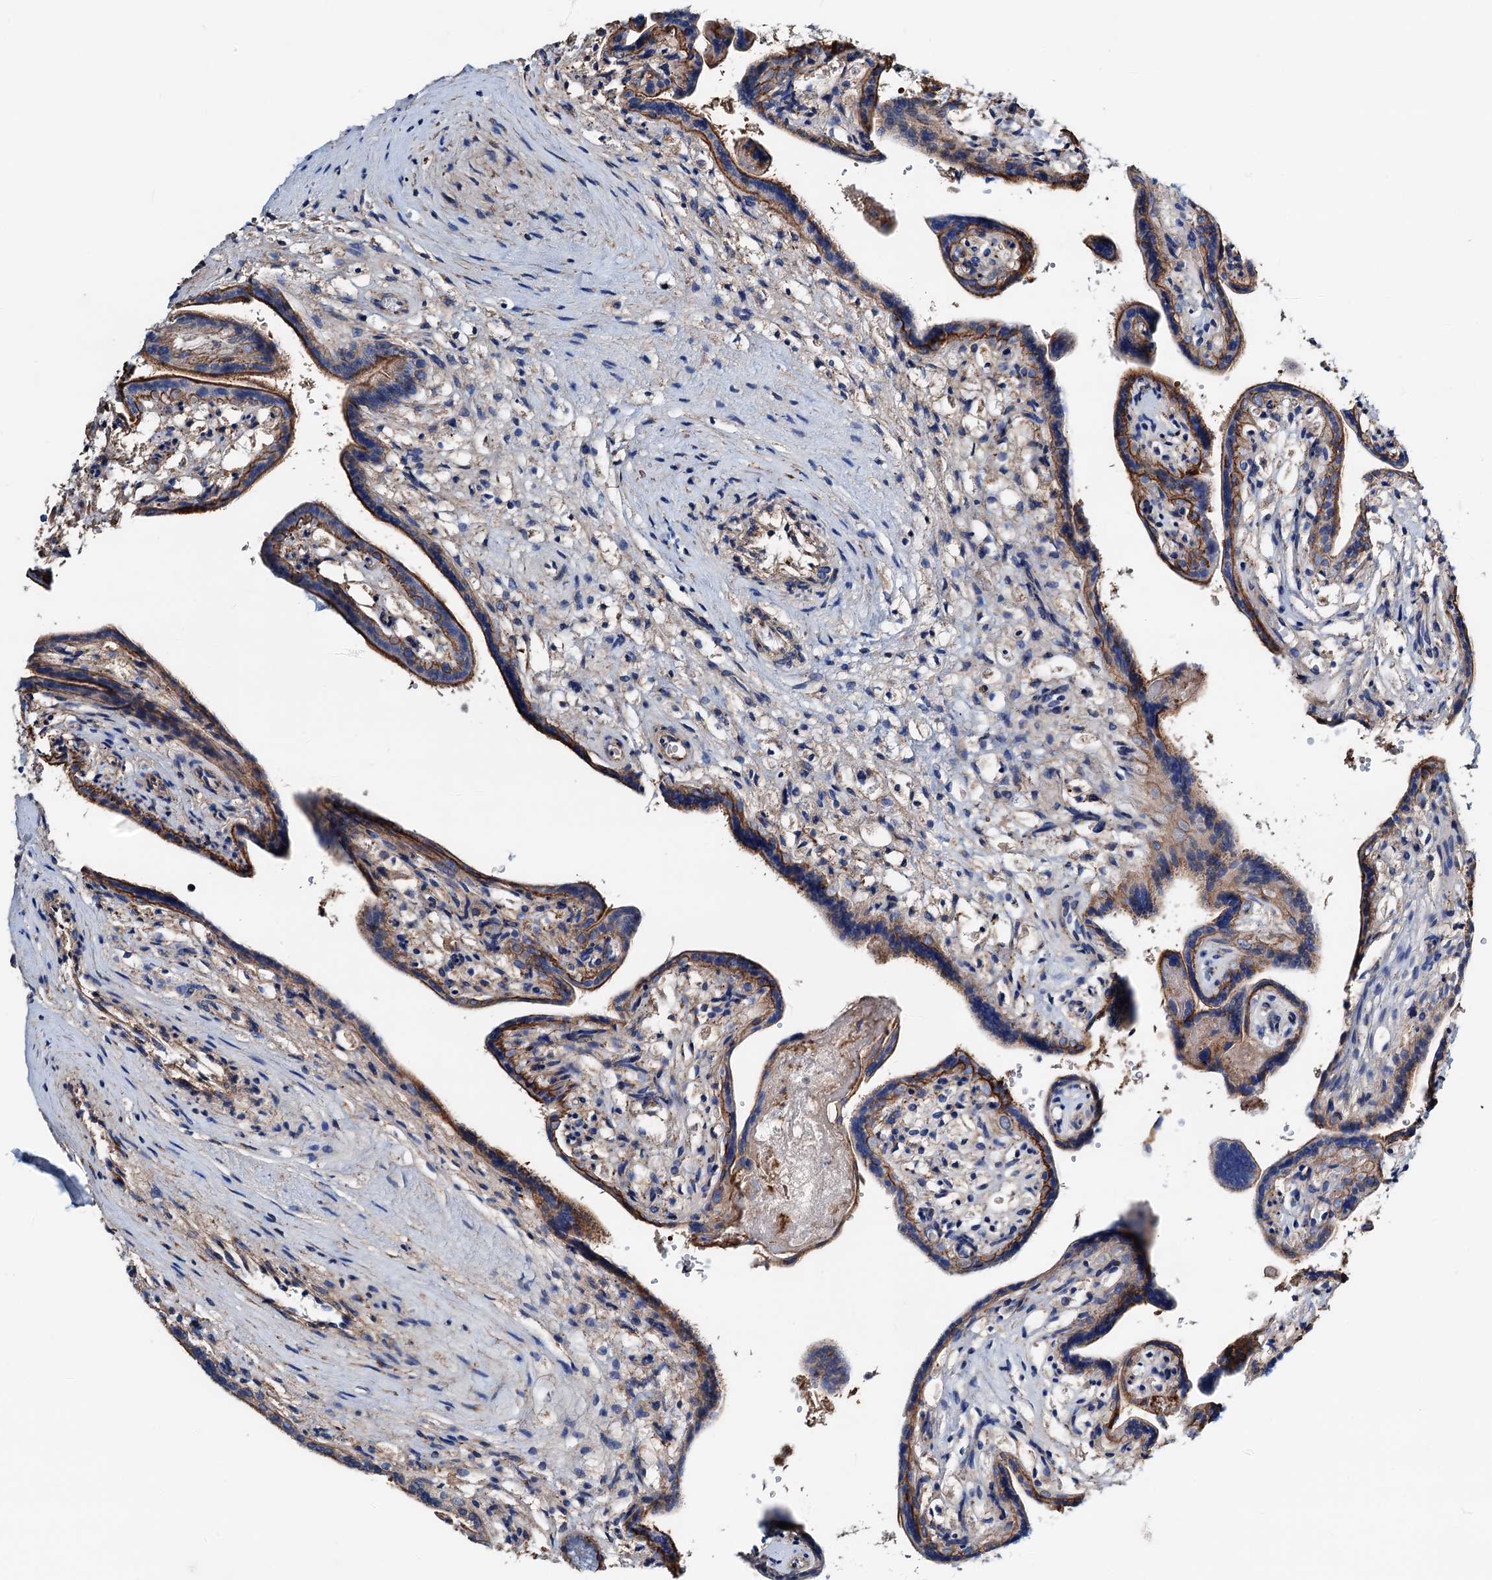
{"staining": {"intensity": "moderate", "quantity": ">75%", "location": "cytoplasmic/membranous"}, "tissue": "placenta", "cell_type": "Trophoblastic cells", "image_type": "normal", "snomed": [{"axis": "morphology", "description": "Normal tissue, NOS"}, {"axis": "topography", "description": "Placenta"}], "caption": "IHC staining of unremarkable placenta, which demonstrates medium levels of moderate cytoplasmic/membranous staining in about >75% of trophoblastic cells indicating moderate cytoplasmic/membranous protein expression. The staining was performed using DAB (brown) for protein detection and nuclei were counterstained in hematoxylin (blue).", "gene": "GCOM1", "patient": {"sex": "female", "age": 37}}